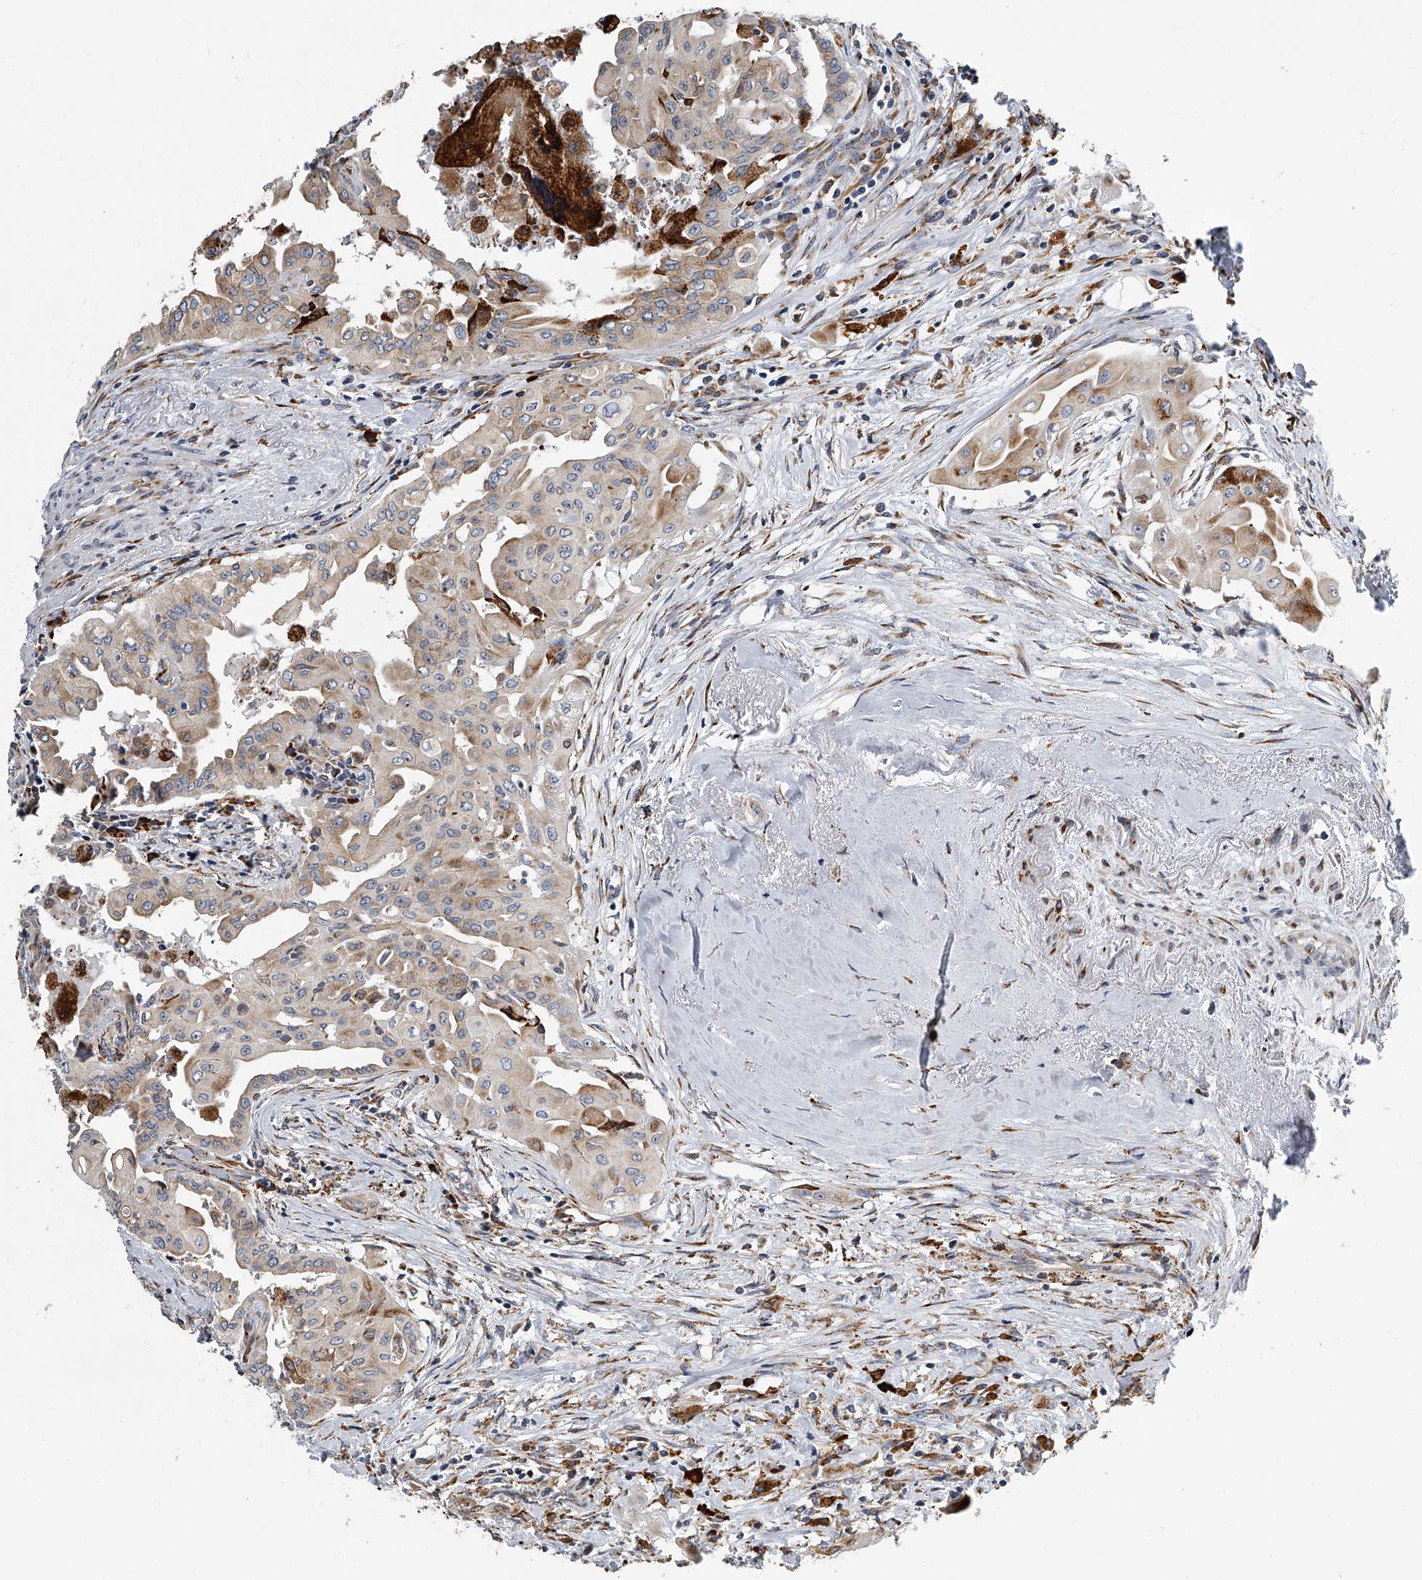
{"staining": {"intensity": "weak", "quantity": "25%-75%", "location": "cytoplasmic/membranous"}, "tissue": "thyroid cancer", "cell_type": "Tumor cells", "image_type": "cancer", "snomed": [{"axis": "morphology", "description": "Papillary adenocarcinoma, NOS"}, {"axis": "topography", "description": "Thyroid gland"}], "caption": "Human thyroid cancer (papillary adenocarcinoma) stained for a protein (brown) demonstrates weak cytoplasmic/membranous positive expression in approximately 25%-75% of tumor cells.", "gene": "TMEM63C", "patient": {"sex": "female", "age": 59}}